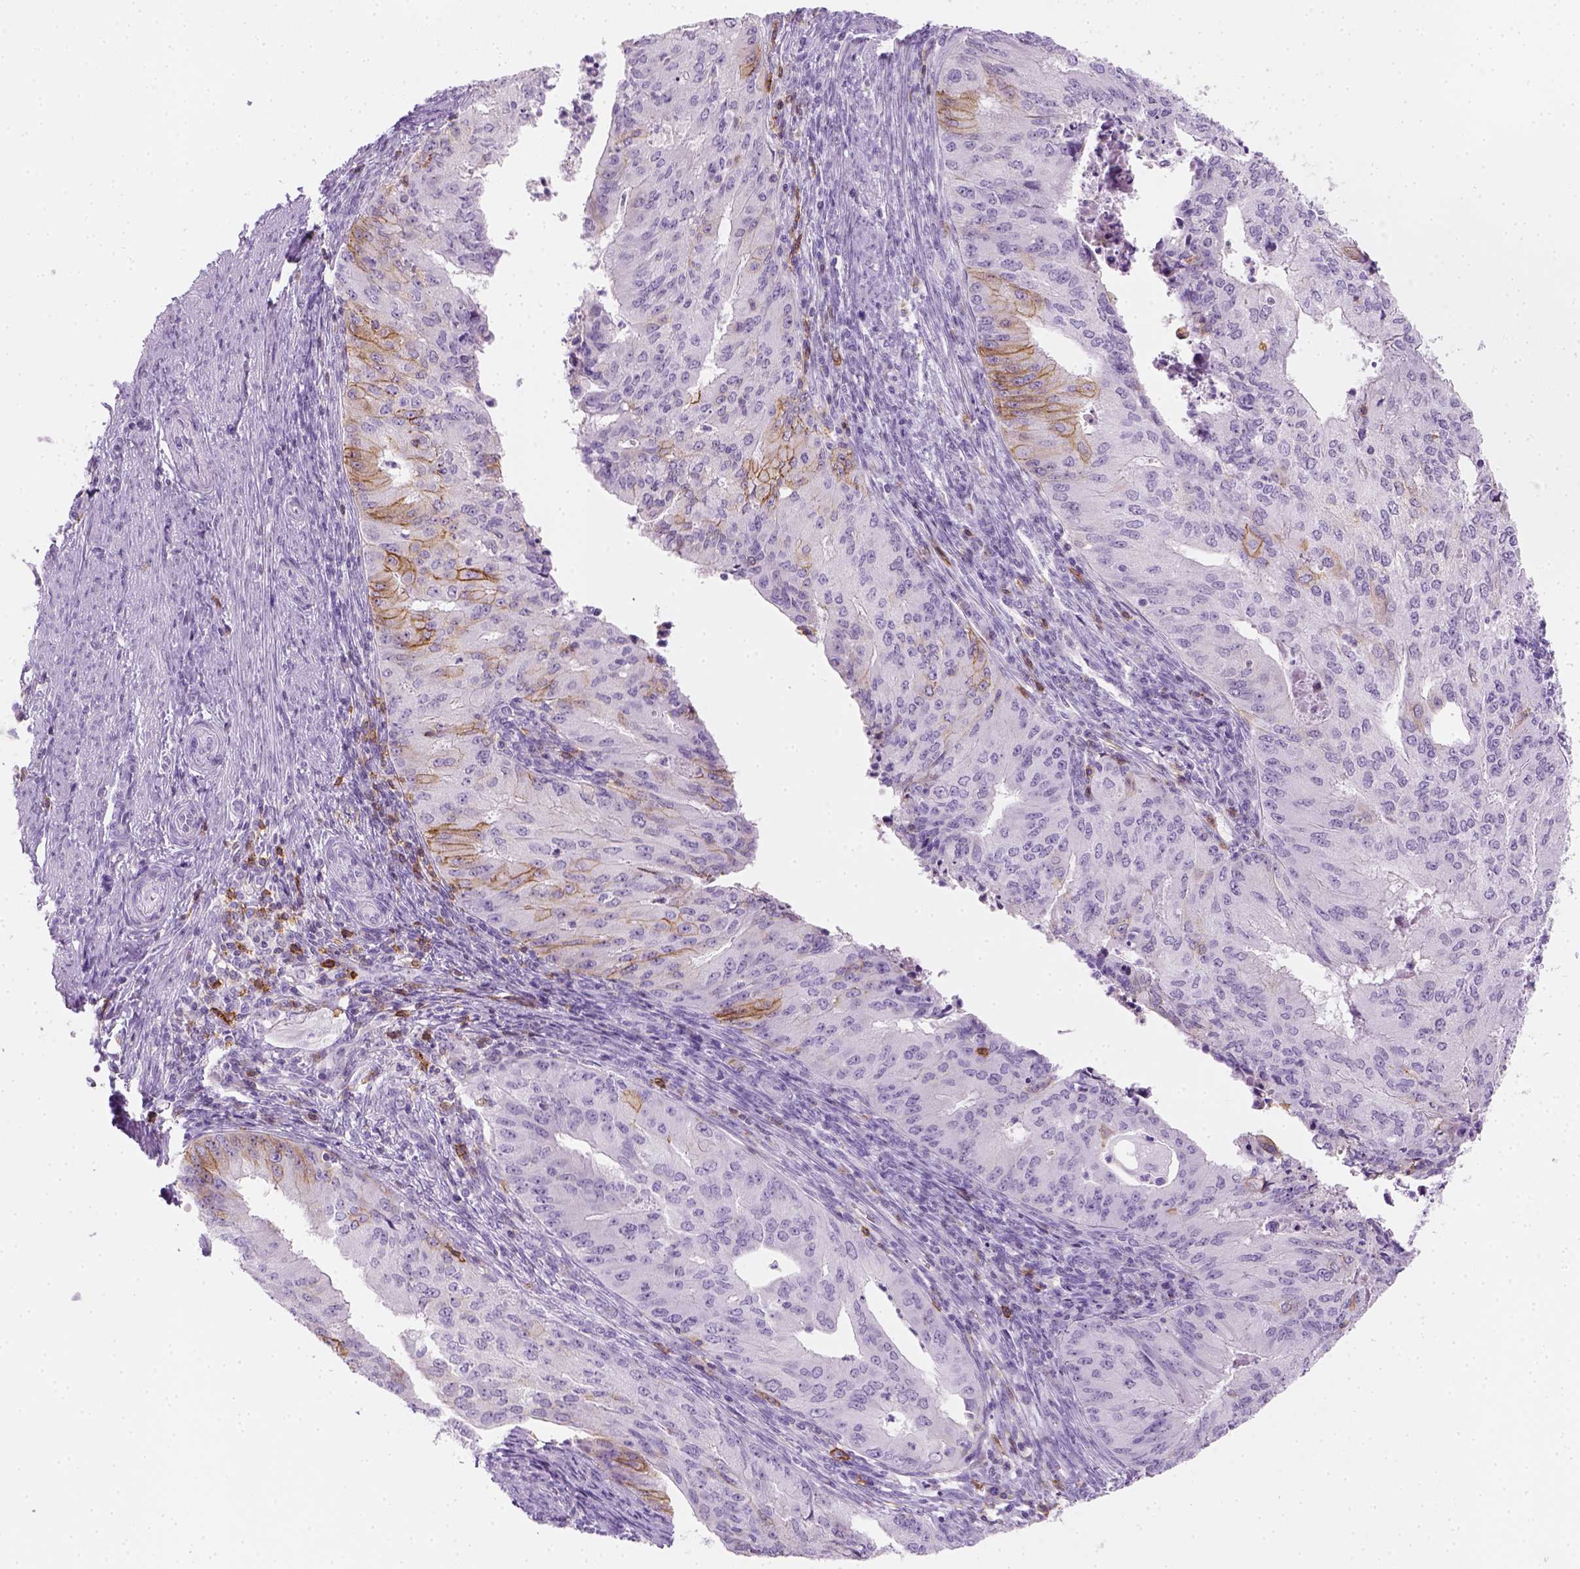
{"staining": {"intensity": "moderate", "quantity": "<25%", "location": "cytoplasmic/membranous"}, "tissue": "endometrial cancer", "cell_type": "Tumor cells", "image_type": "cancer", "snomed": [{"axis": "morphology", "description": "Adenocarcinoma, NOS"}, {"axis": "topography", "description": "Endometrium"}], "caption": "Protein staining by immunohistochemistry (IHC) exhibits moderate cytoplasmic/membranous expression in approximately <25% of tumor cells in endometrial adenocarcinoma.", "gene": "AQP3", "patient": {"sex": "female", "age": 50}}